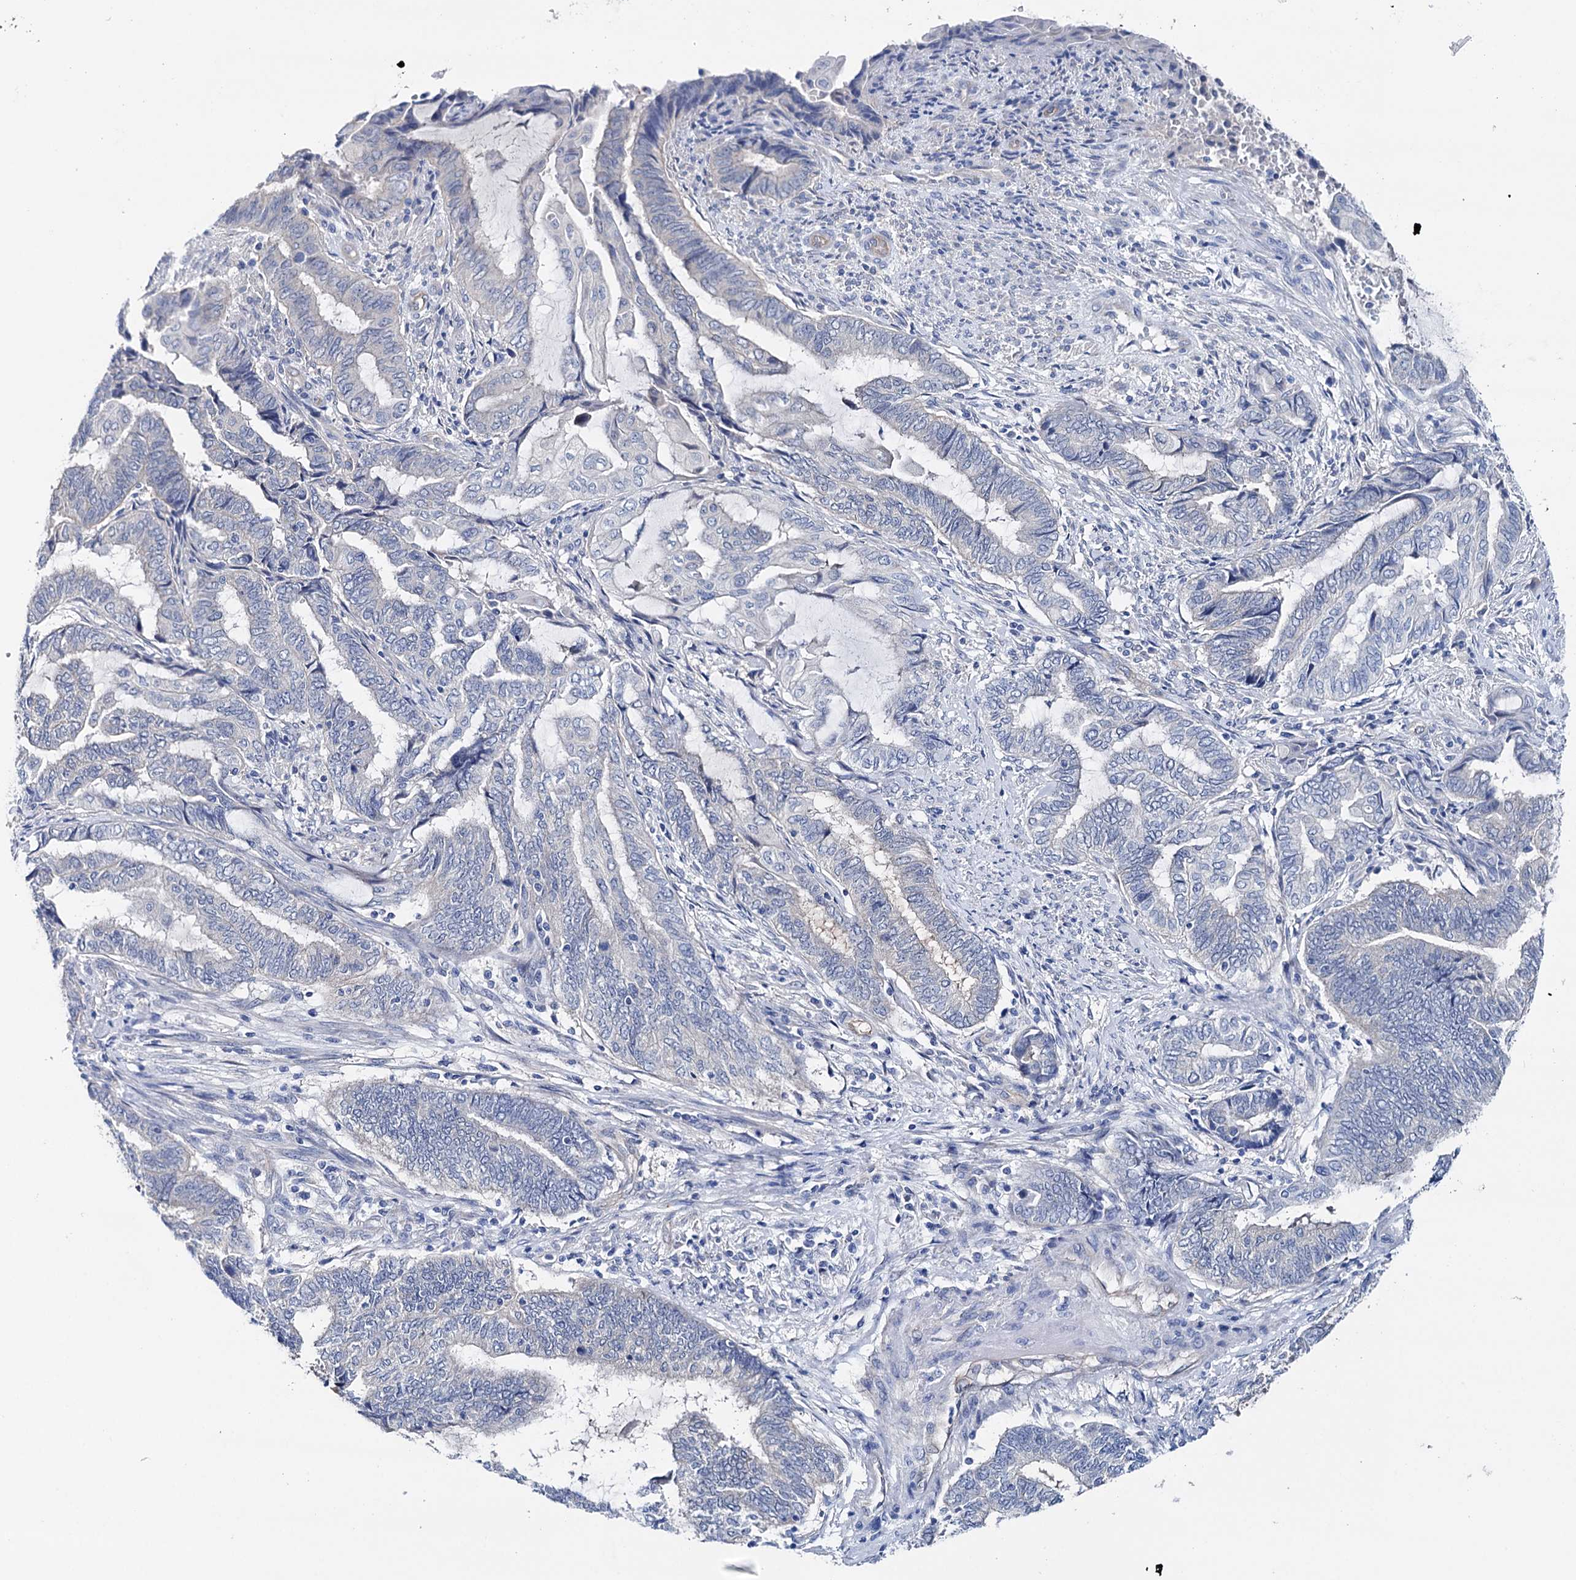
{"staining": {"intensity": "negative", "quantity": "none", "location": "none"}, "tissue": "endometrial cancer", "cell_type": "Tumor cells", "image_type": "cancer", "snomed": [{"axis": "morphology", "description": "Adenocarcinoma, NOS"}, {"axis": "topography", "description": "Uterus"}, {"axis": "topography", "description": "Endometrium"}], "caption": "An immunohistochemistry image of endometrial cancer is shown. There is no staining in tumor cells of endometrial cancer.", "gene": "SHROOM1", "patient": {"sex": "female", "age": 70}}